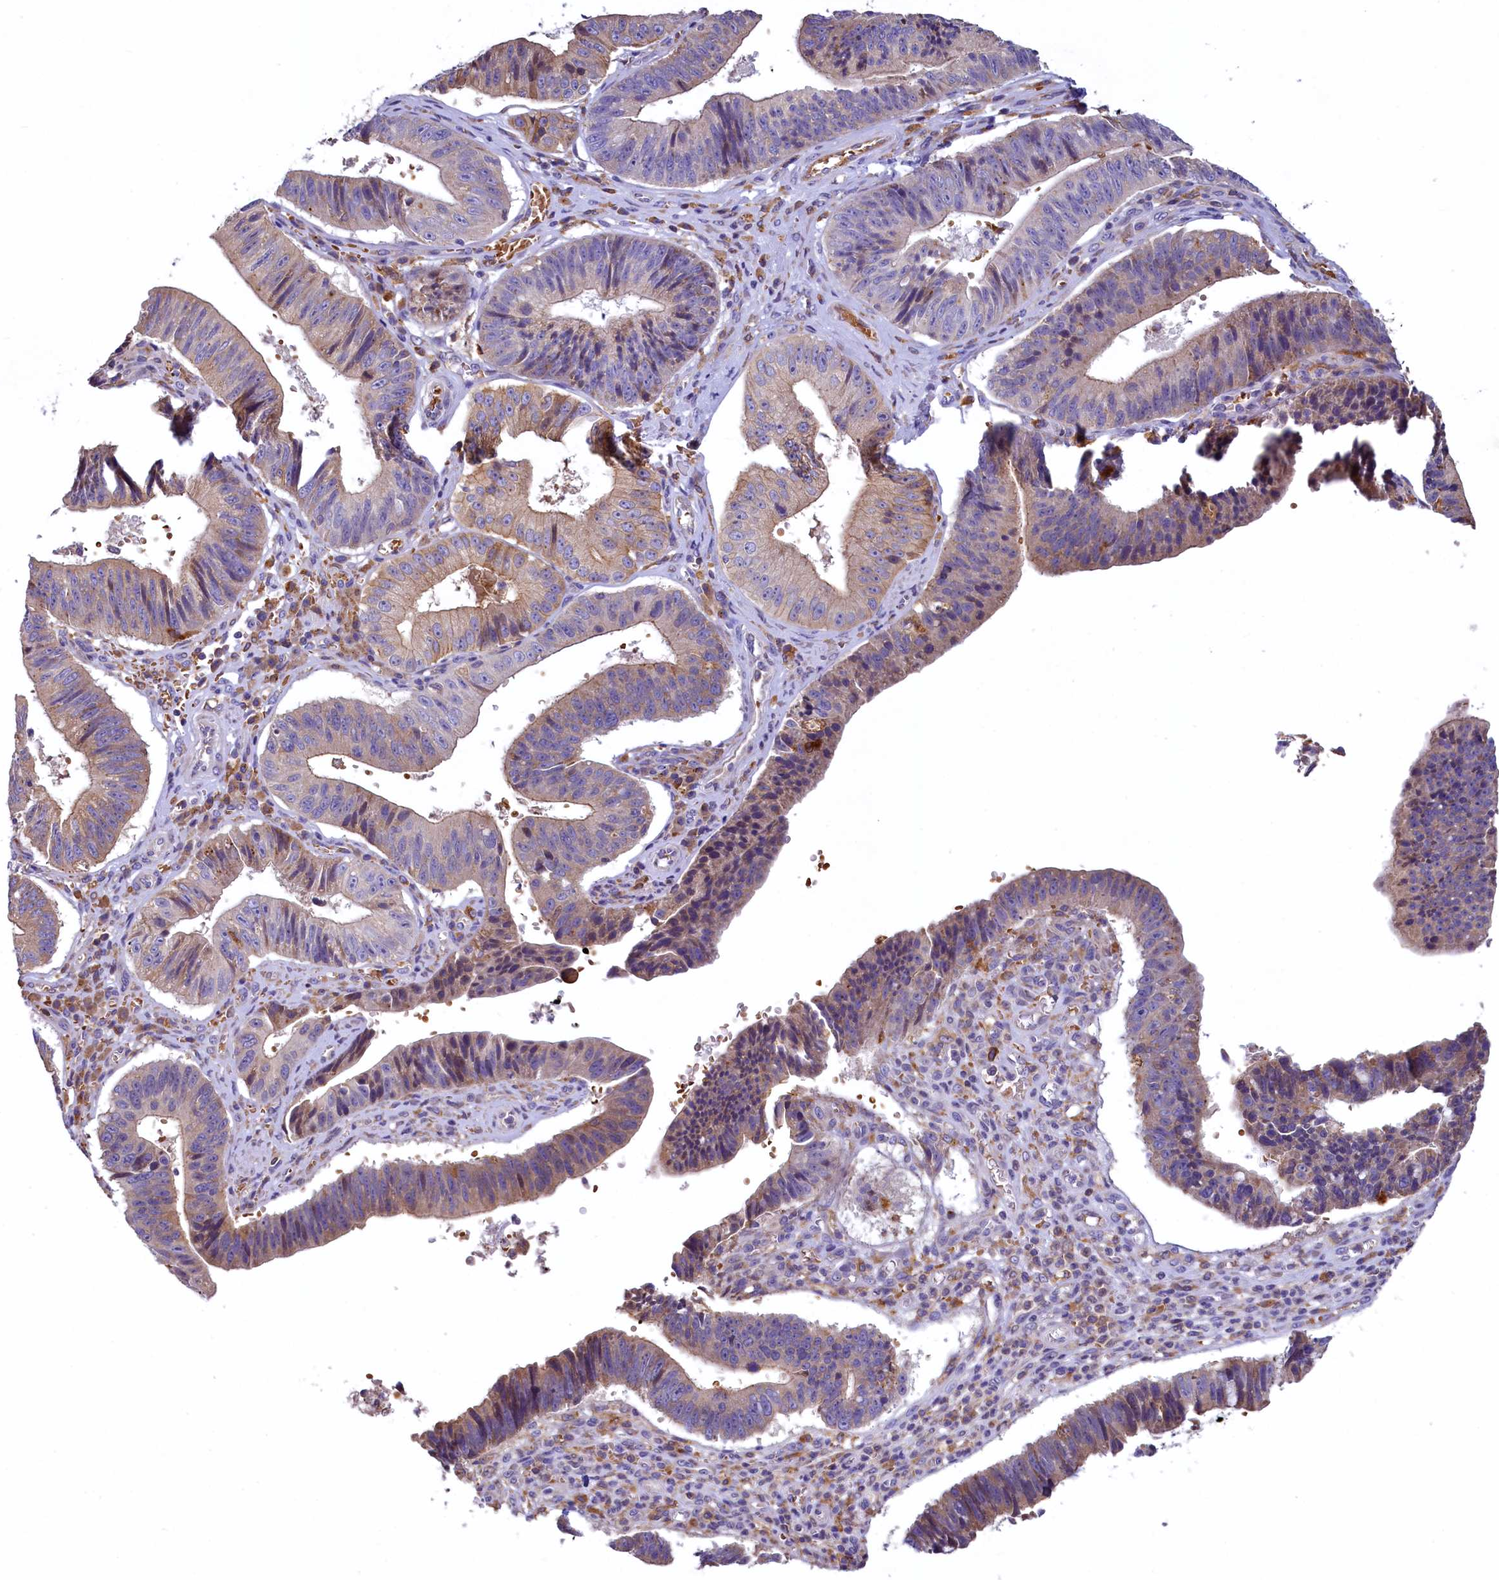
{"staining": {"intensity": "moderate", "quantity": "<25%", "location": "cytoplasmic/membranous"}, "tissue": "stomach cancer", "cell_type": "Tumor cells", "image_type": "cancer", "snomed": [{"axis": "morphology", "description": "Adenocarcinoma, NOS"}, {"axis": "topography", "description": "Stomach"}], "caption": "Immunohistochemistry of human stomach cancer displays low levels of moderate cytoplasmic/membranous positivity in about <25% of tumor cells.", "gene": "HPS6", "patient": {"sex": "male", "age": 59}}